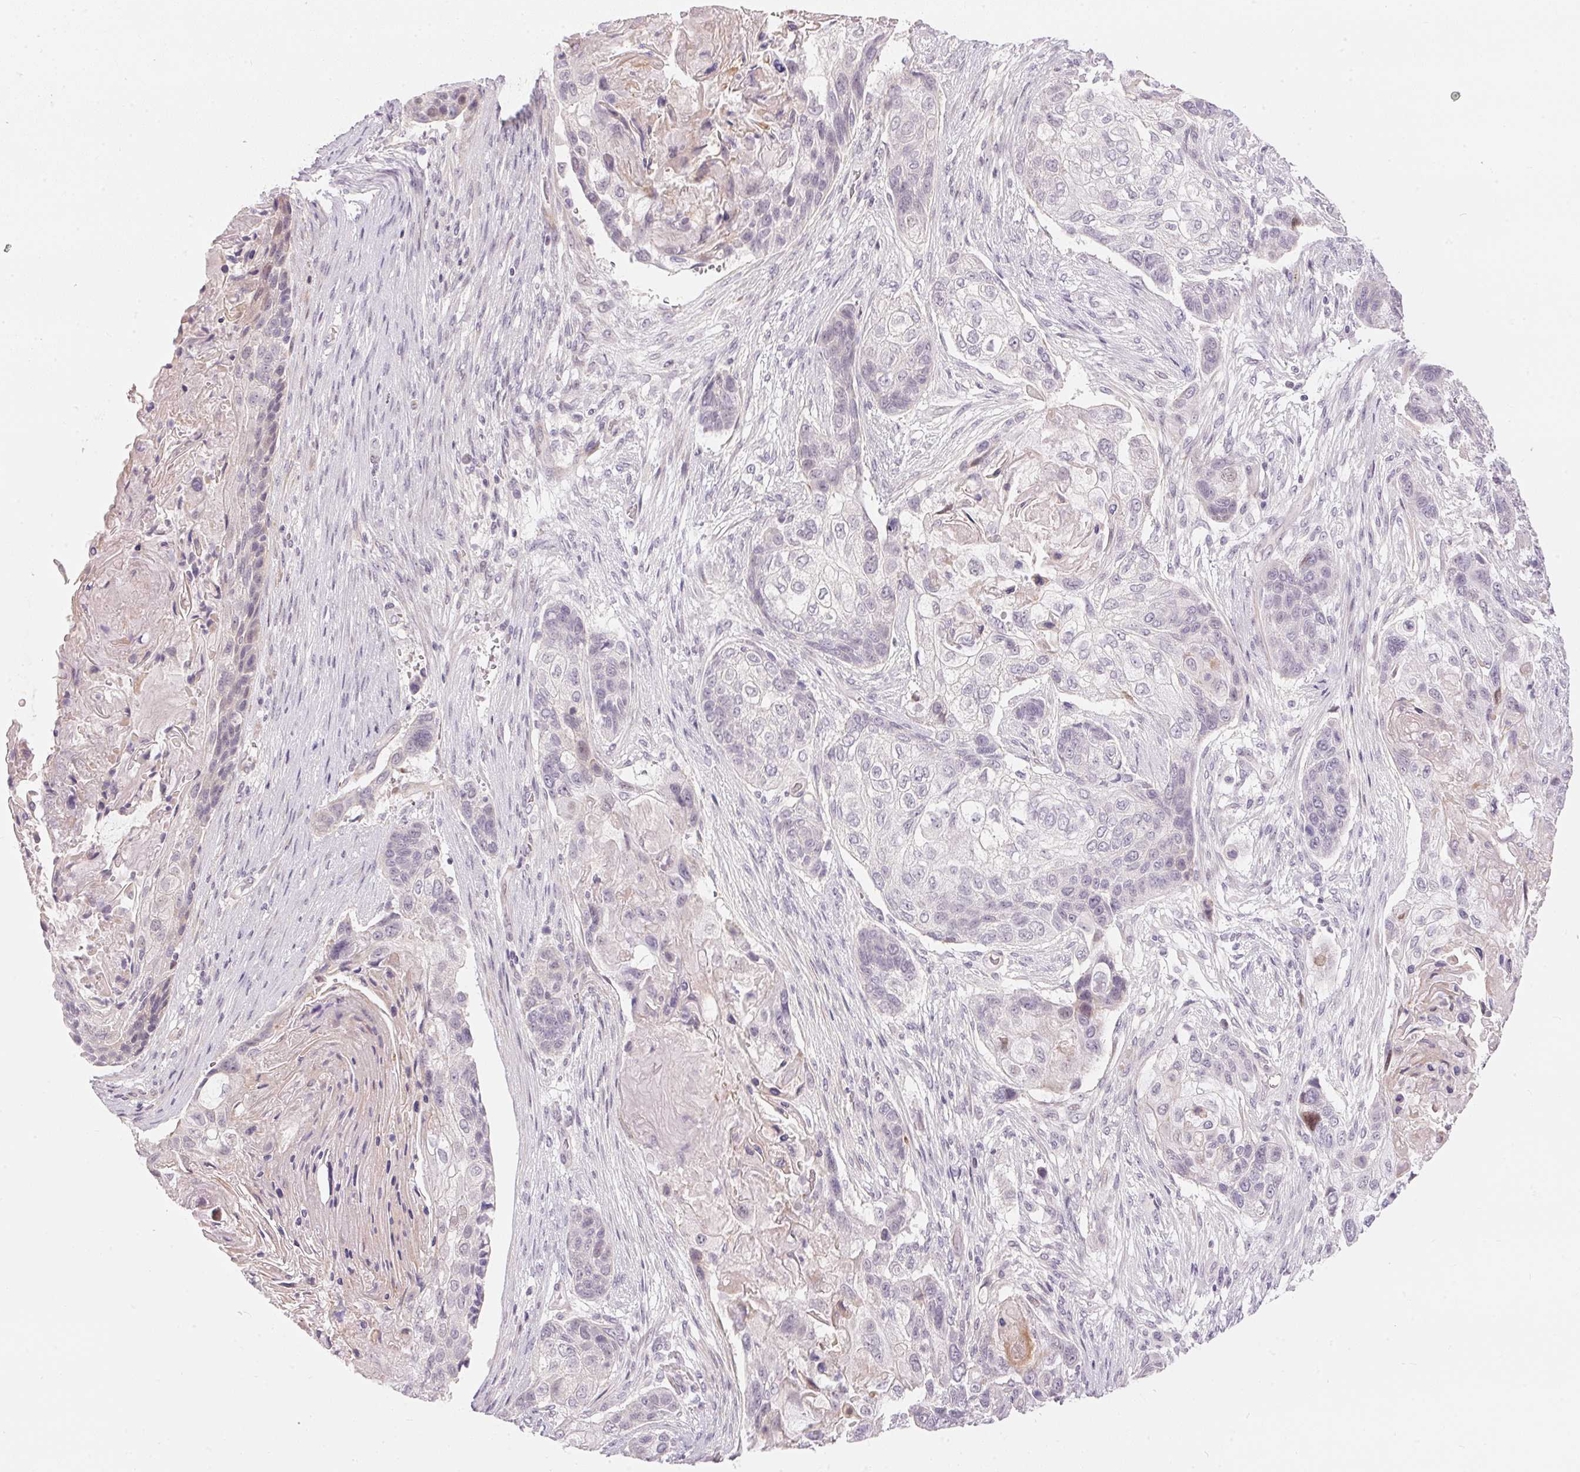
{"staining": {"intensity": "negative", "quantity": "none", "location": "none"}, "tissue": "lung cancer", "cell_type": "Tumor cells", "image_type": "cancer", "snomed": [{"axis": "morphology", "description": "Squamous cell carcinoma, NOS"}, {"axis": "topography", "description": "Lung"}], "caption": "The immunohistochemistry (IHC) photomicrograph has no significant positivity in tumor cells of lung cancer tissue. (Brightfield microscopy of DAB (3,3'-diaminobenzidine) IHC at high magnification).", "gene": "GDAP1L1", "patient": {"sex": "male", "age": 69}}